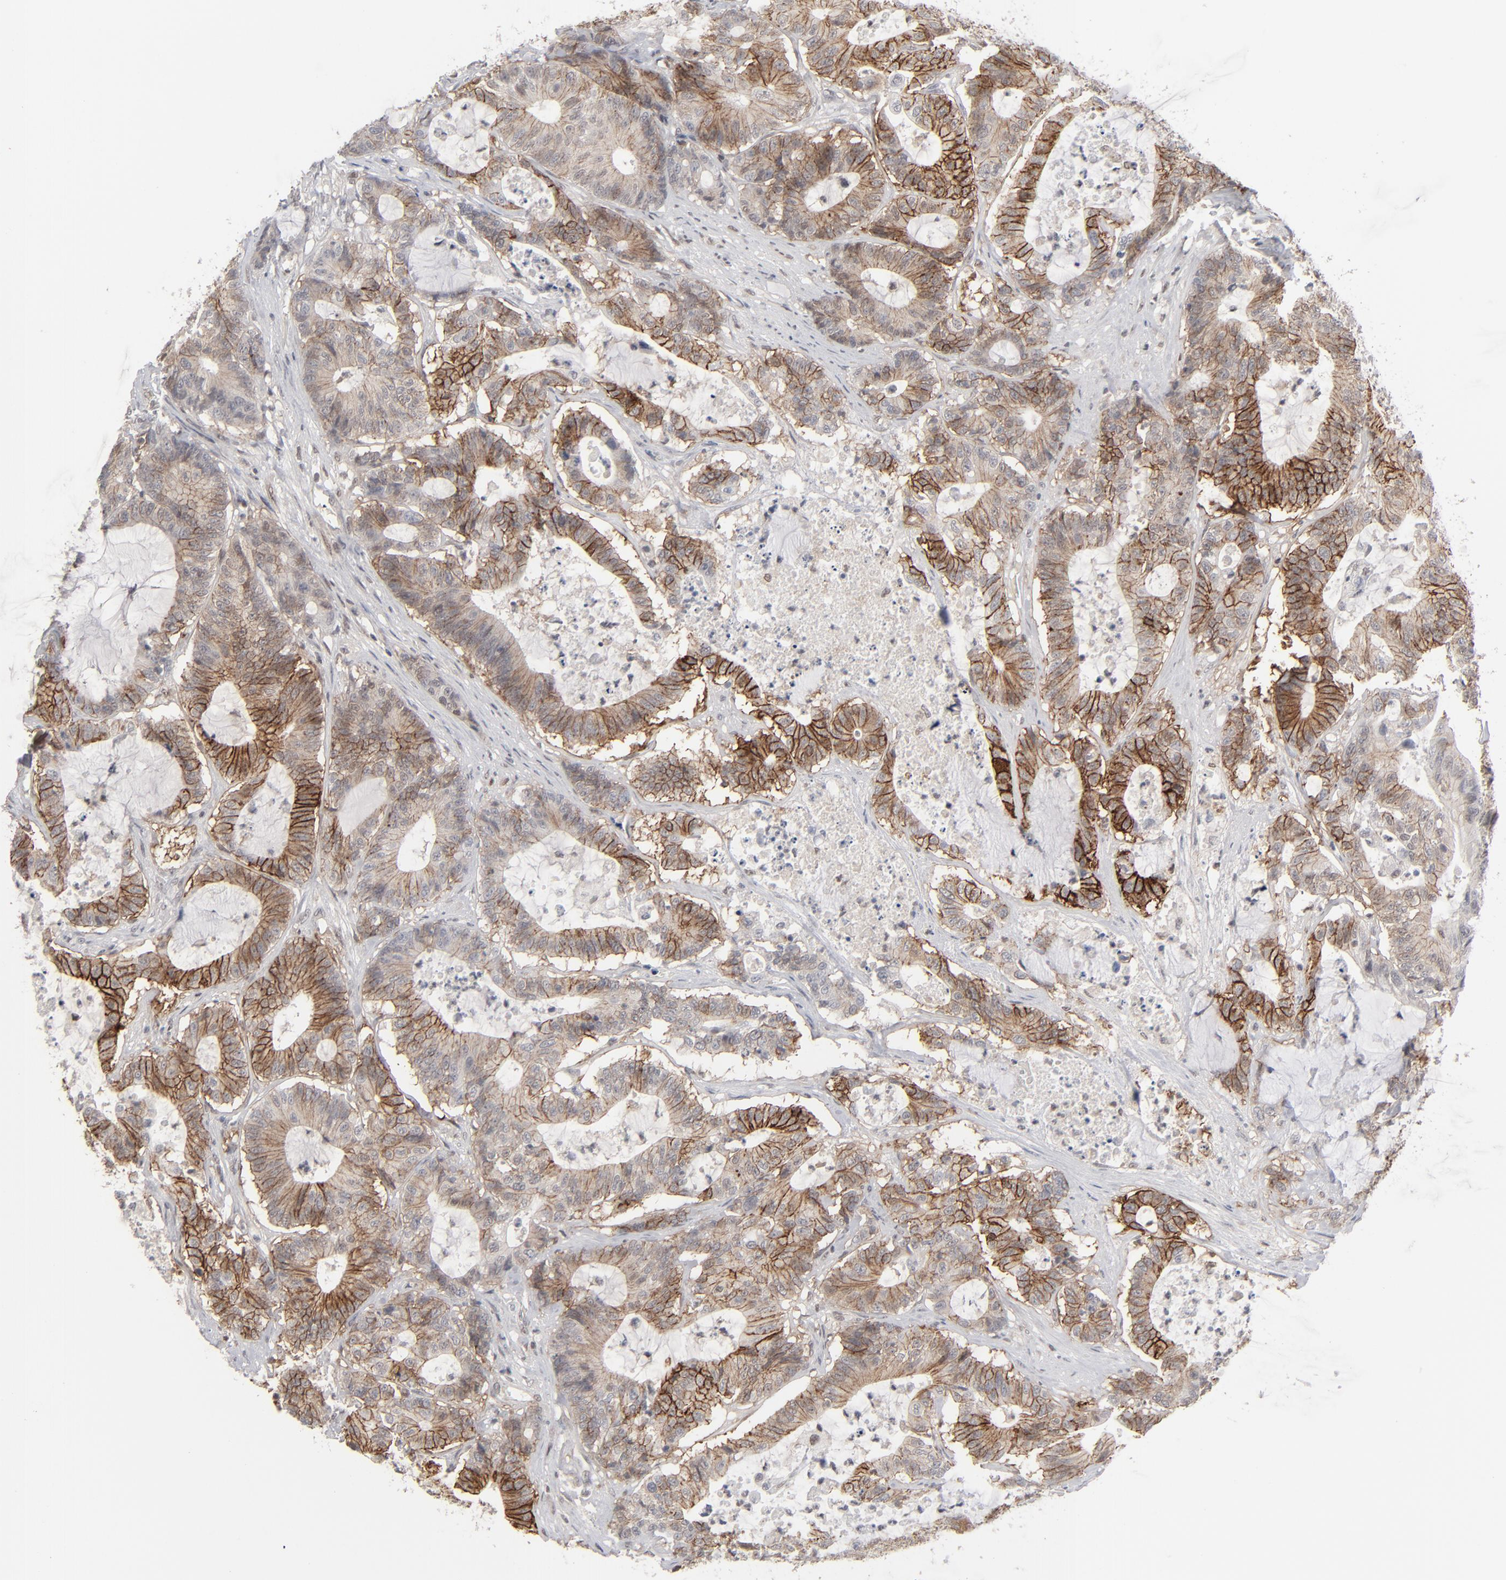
{"staining": {"intensity": "moderate", "quantity": ">75%", "location": "cytoplasmic/membranous"}, "tissue": "colorectal cancer", "cell_type": "Tumor cells", "image_type": "cancer", "snomed": [{"axis": "morphology", "description": "Adenocarcinoma, NOS"}, {"axis": "topography", "description": "Colon"}], "caption": "Colorectal cancer (adenocarcinoma) stained with DAB IHC demonstrates medium levels of moderate cytoplasmic/membranous positivity in about >75% of tumor cells.", "gene": "IRF9", "patient": {"sex": "female", "age": 84}}